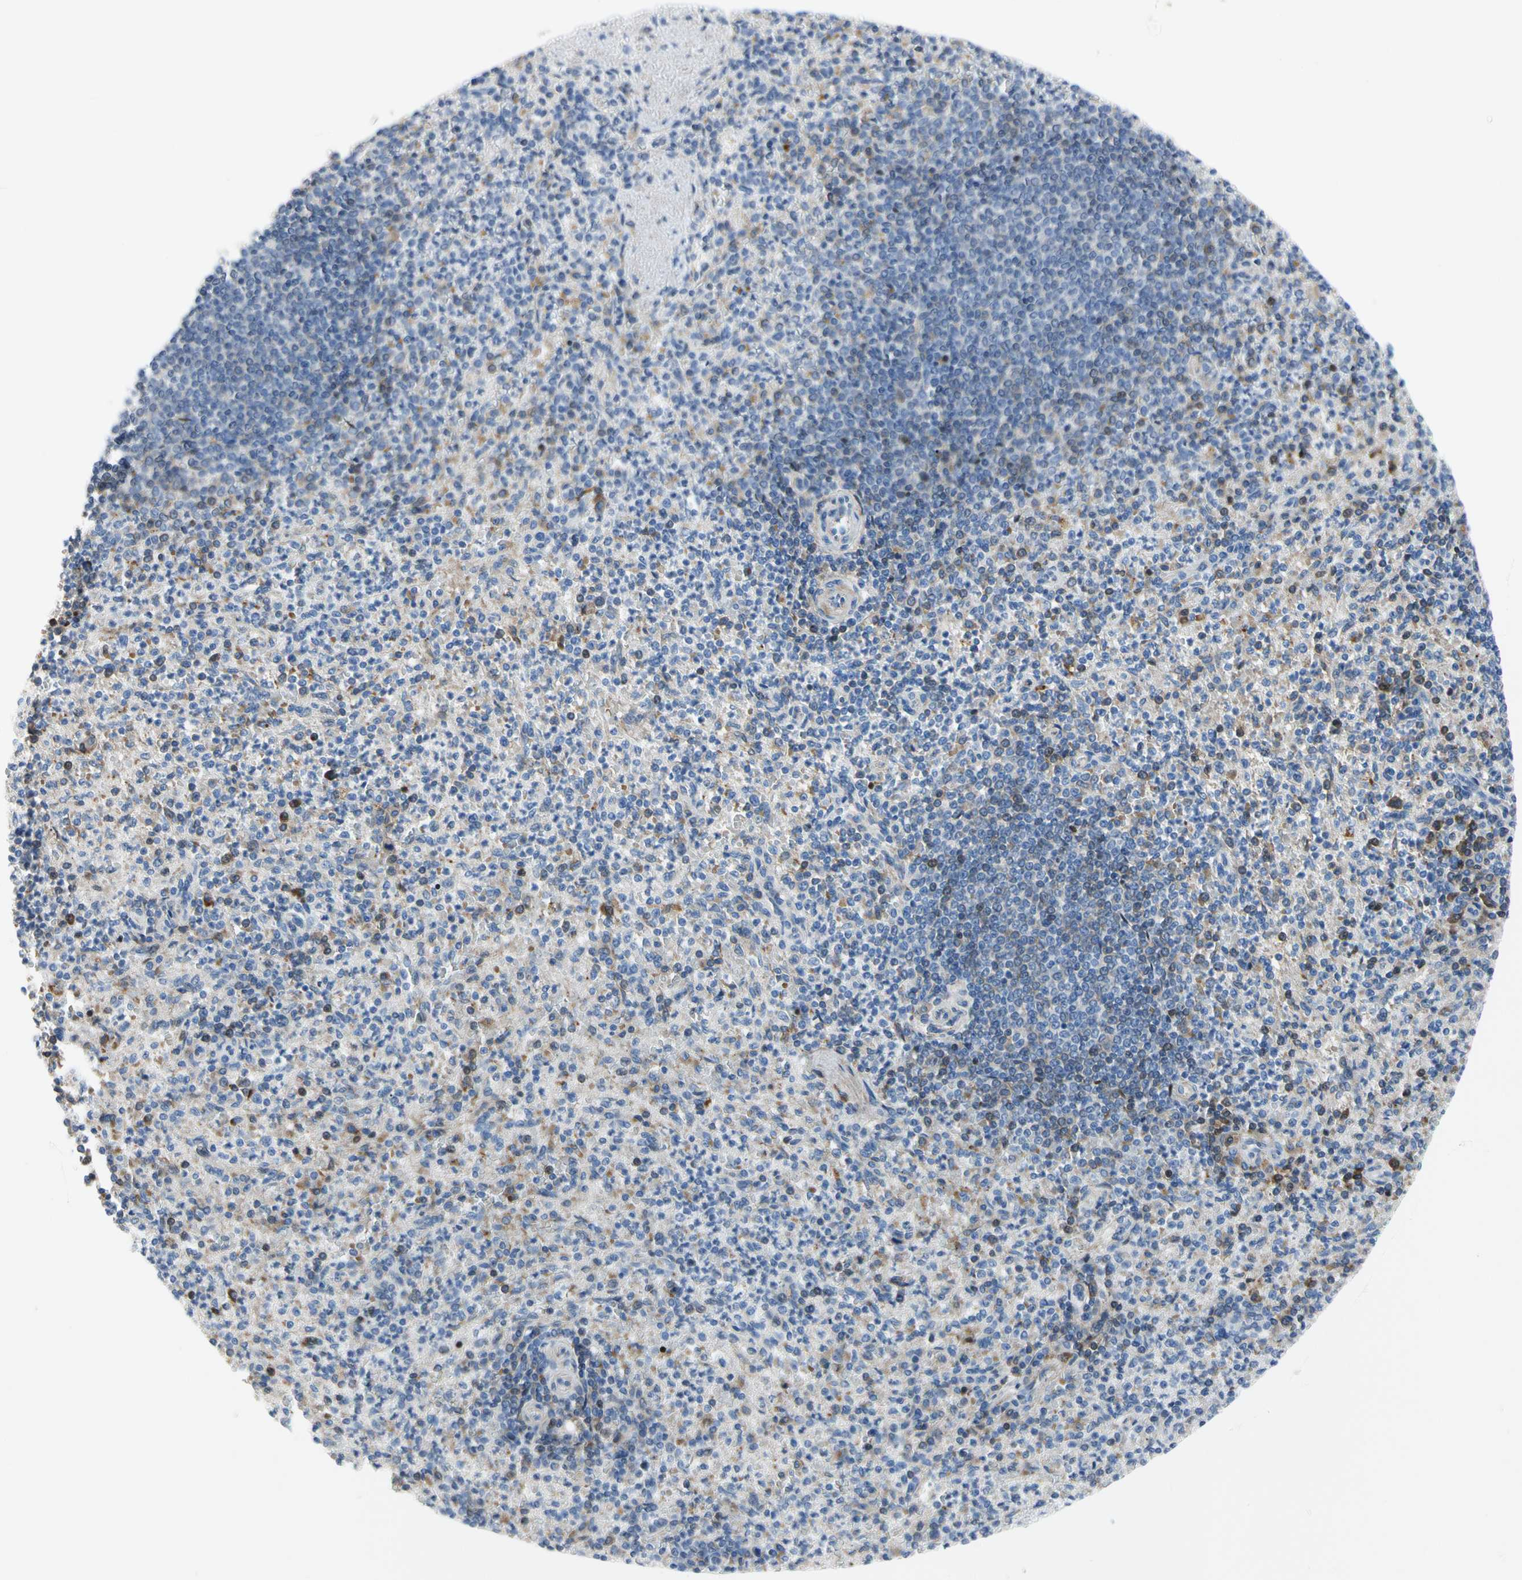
{"staining": {"intensity": "moderate", "quantity": "25%-75%", "location": "cytoplasmic/membranous"}, "tissue": "spleen", "cell_type": "Cells in red pulp", "image_type": "normal", "snomed": [{"axis": "morphology", "description": "Normal tissue, NOS"}, {"axis": "topography", "description": "Spleen"}], "caption": "The micrograph shows staining of benign spleen, revealing moderate cytoplasmic/membranous protein expression (brown color) within cells in red pulp.", "gene": "RETSAT", "patient": {"sex": "female", "age": 74}}